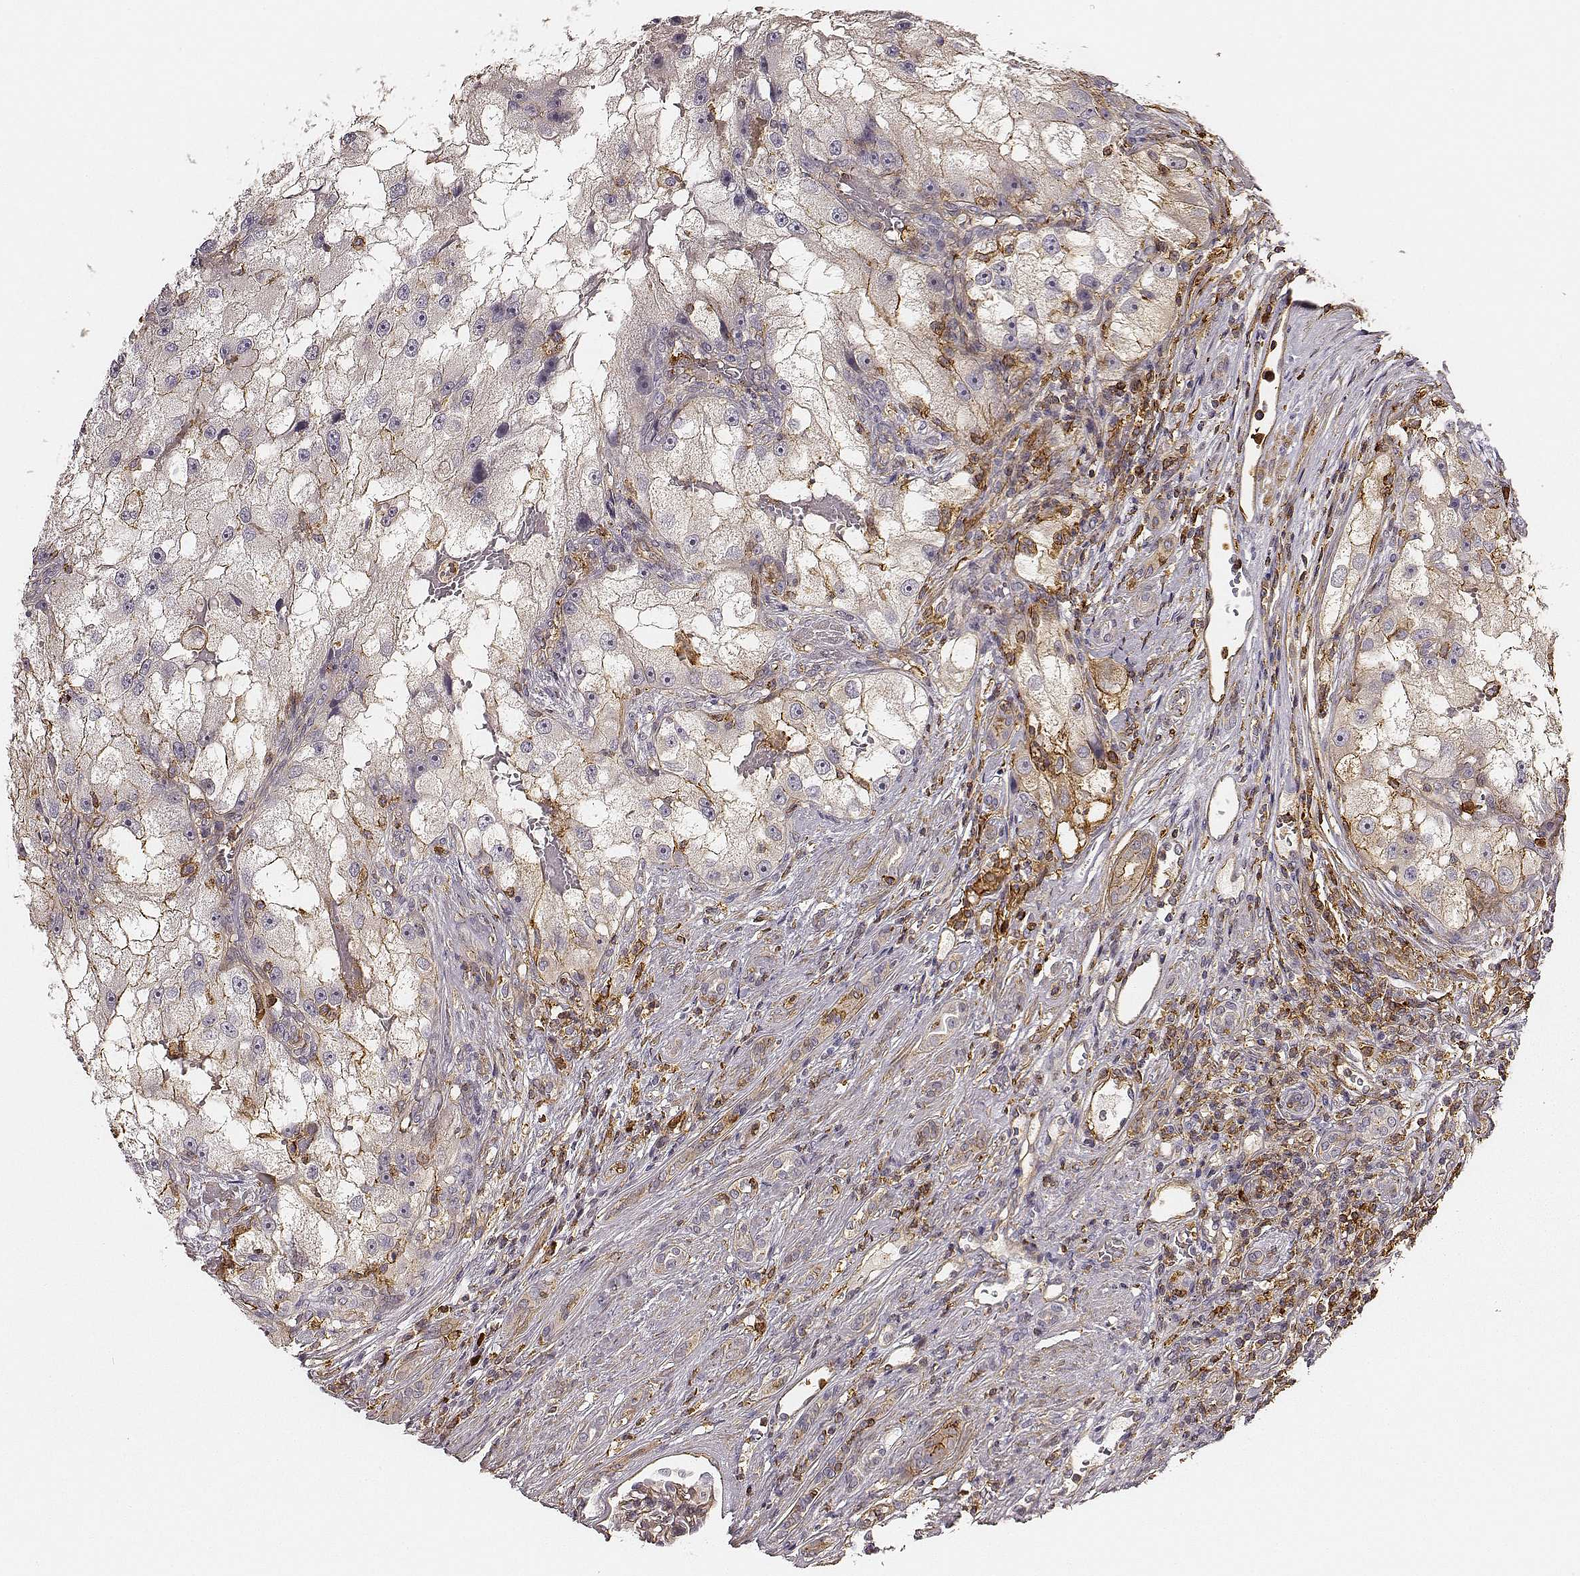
{"staining": {"intensity": "moderate", "quantity": "<25%", "location": "cytoplasmic/membranous"}, "tissue": "renal cancer", "cell_type": "Tumor cells", "image_type": "cancer", "snomed": [{"axis": "morphology", "description": "Adenocarcinoma, NOS"}, {"axis": "topography", "description": "Kidney"}], "caption": "Immunohistochemistry histopathology image of human renal cancer (adenocarcinoma) stained for a protein (brown), which displays low levels of moderate cytoplasmic/membranous staining in about <25% of tumor cells.", "gene": "ZYX", "patient": {"sex": "male", "age": 63}}